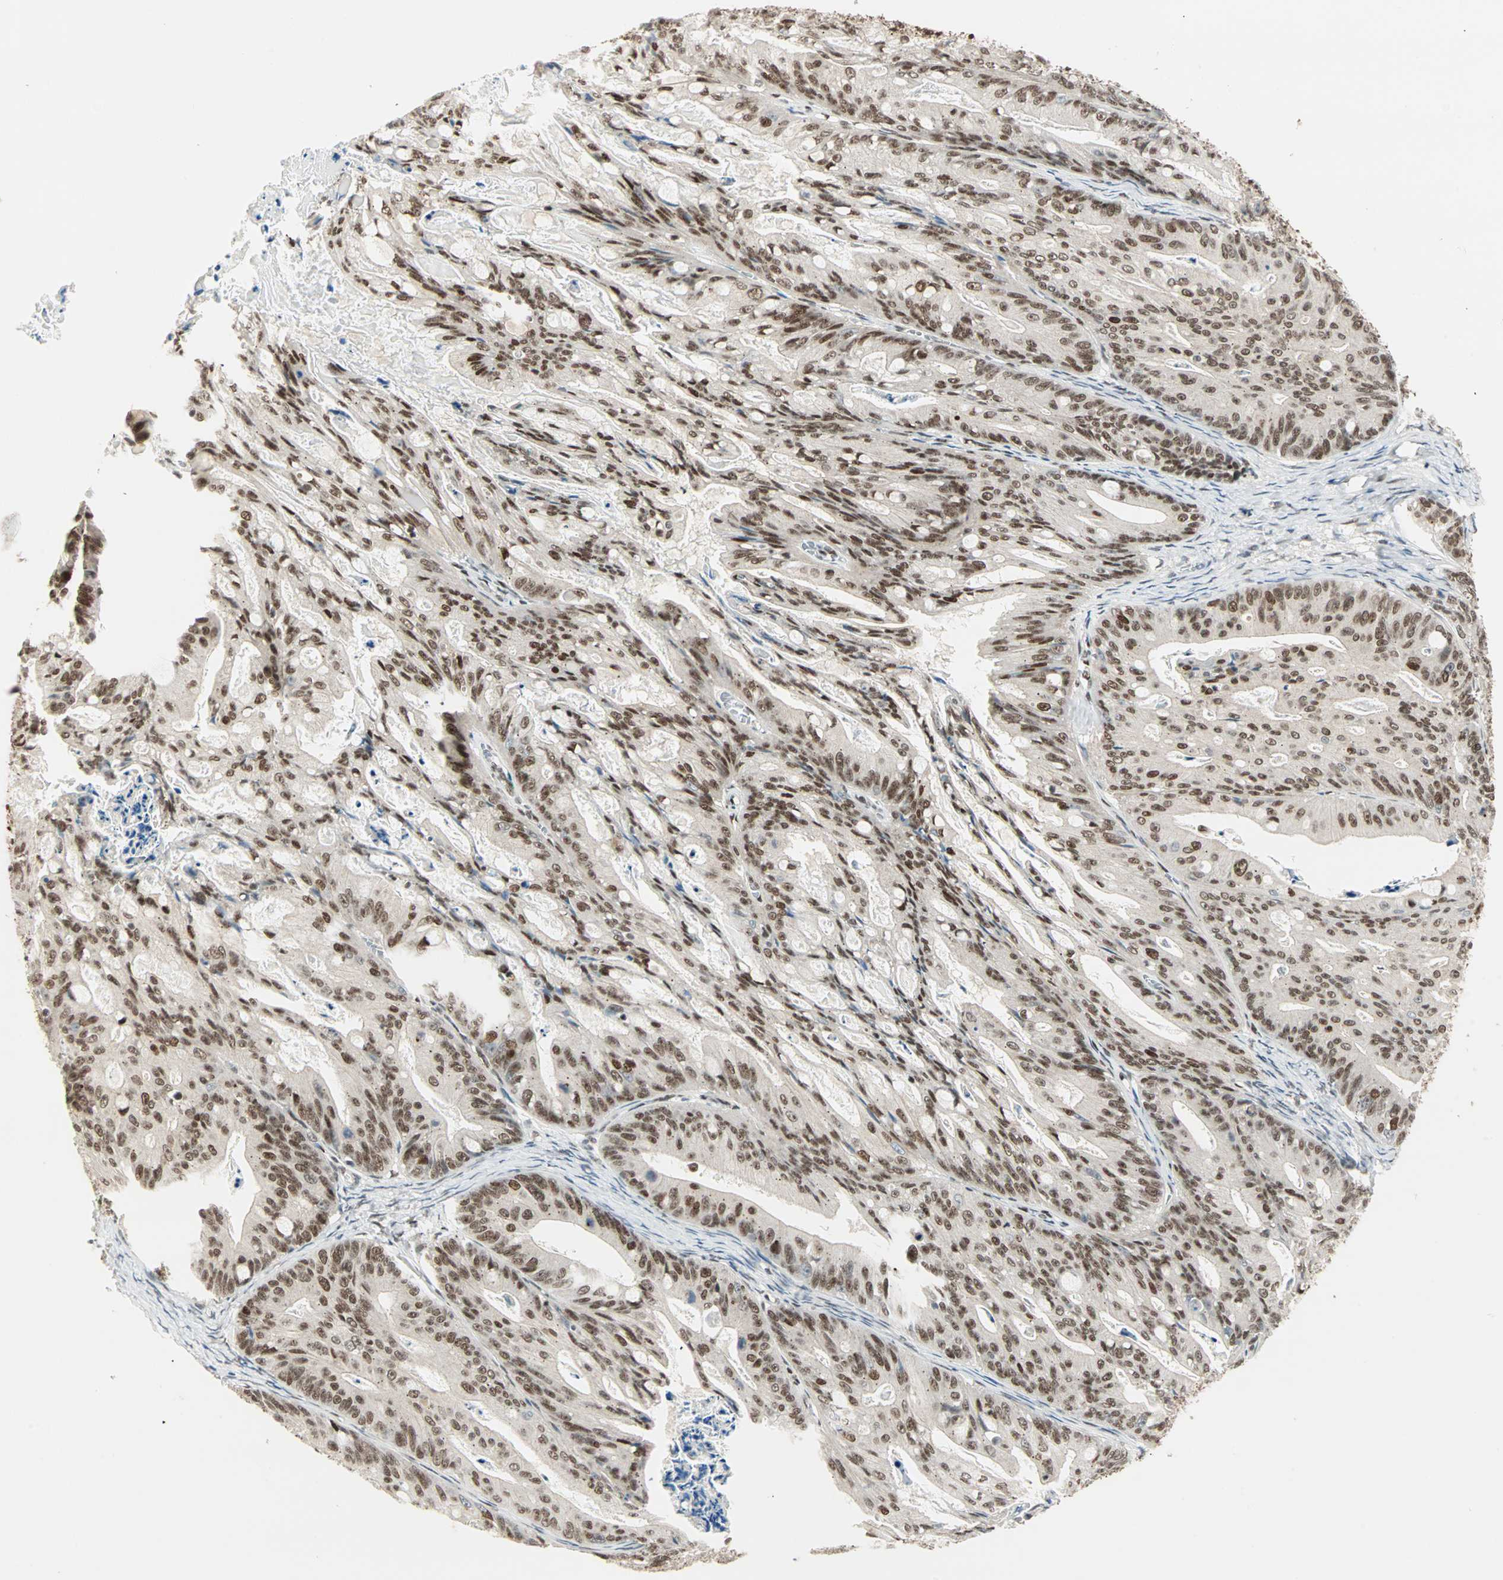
{"staining": {"intensity": "moderate", "quantity": ">75%", "location": "nuclear"}, "tissue": "ovarian cancer", "cell_type": "Tumor cells", "image_type": "cancer", "snomed": [{"axis": "morphology", "description": "Cystadenocarcinoma, mucinous, NOS"}, {"axis": "topography", "description": "Ovary"}], "caption": "Immunohistochemistry (IHC) of ovarian cancer (mucinous cystadenocarcinoma) demonstrates medium levels of moderate nuclear positivity in approximately >75% of tumor cells.", "gene": "BLM", "patient": {"sex": "female", "age": 37}}